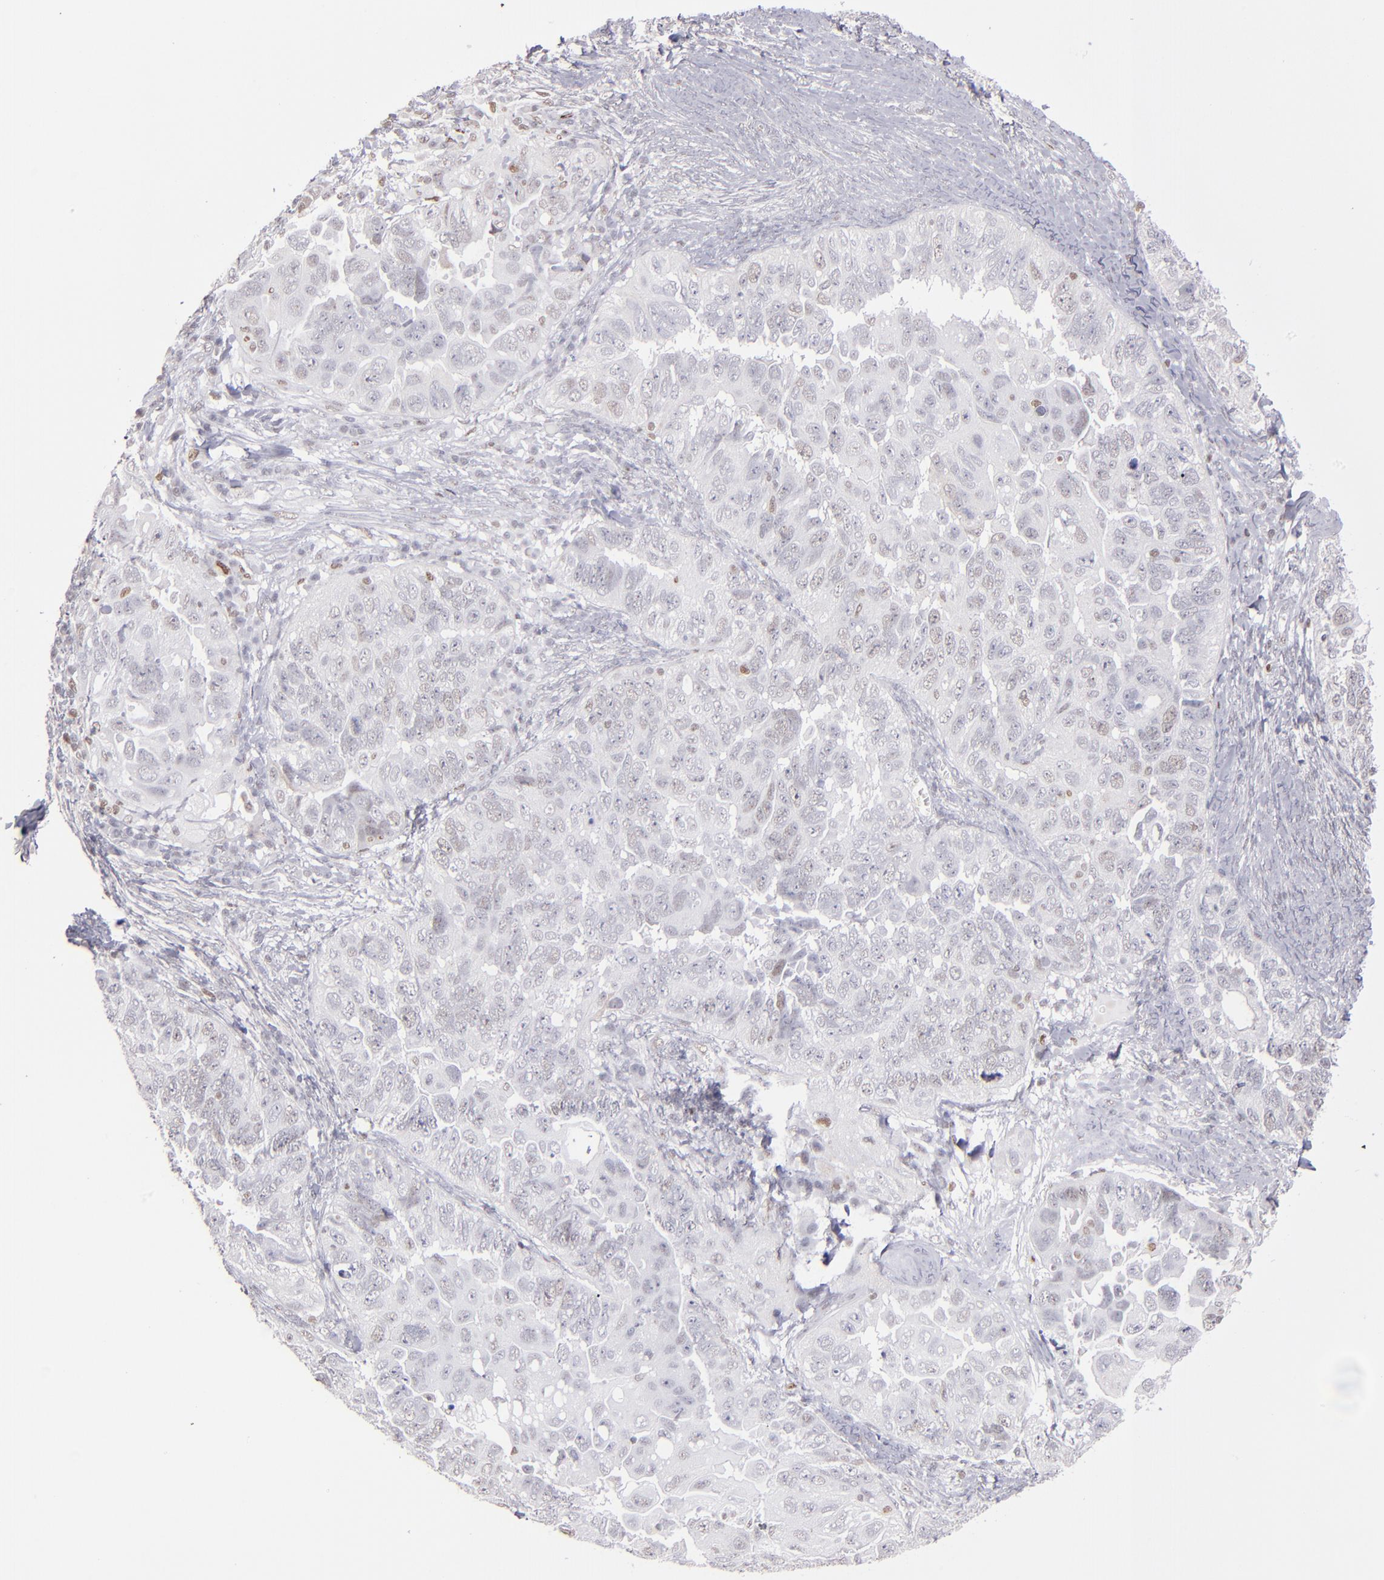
{"staining": {"intensity": "weak", "quantity": "<25%", "location": "nuclear"}, "tissue": "ovarian cancer", "cell_type": "Tumor cells", "image_type": "cancer", "snomed": [{"axis": "morphology", "description": "Cystadenocarcinoma, serous, NOS"}, {"axis": "topography", "description": "Ovary"}], "caption": "Micrograph shows no significant protein expression in tumor cells of ovarian serous cystadenocarcinoma.", "gene": "POLA1", "patient": {"sex": "female", "age": 82}}